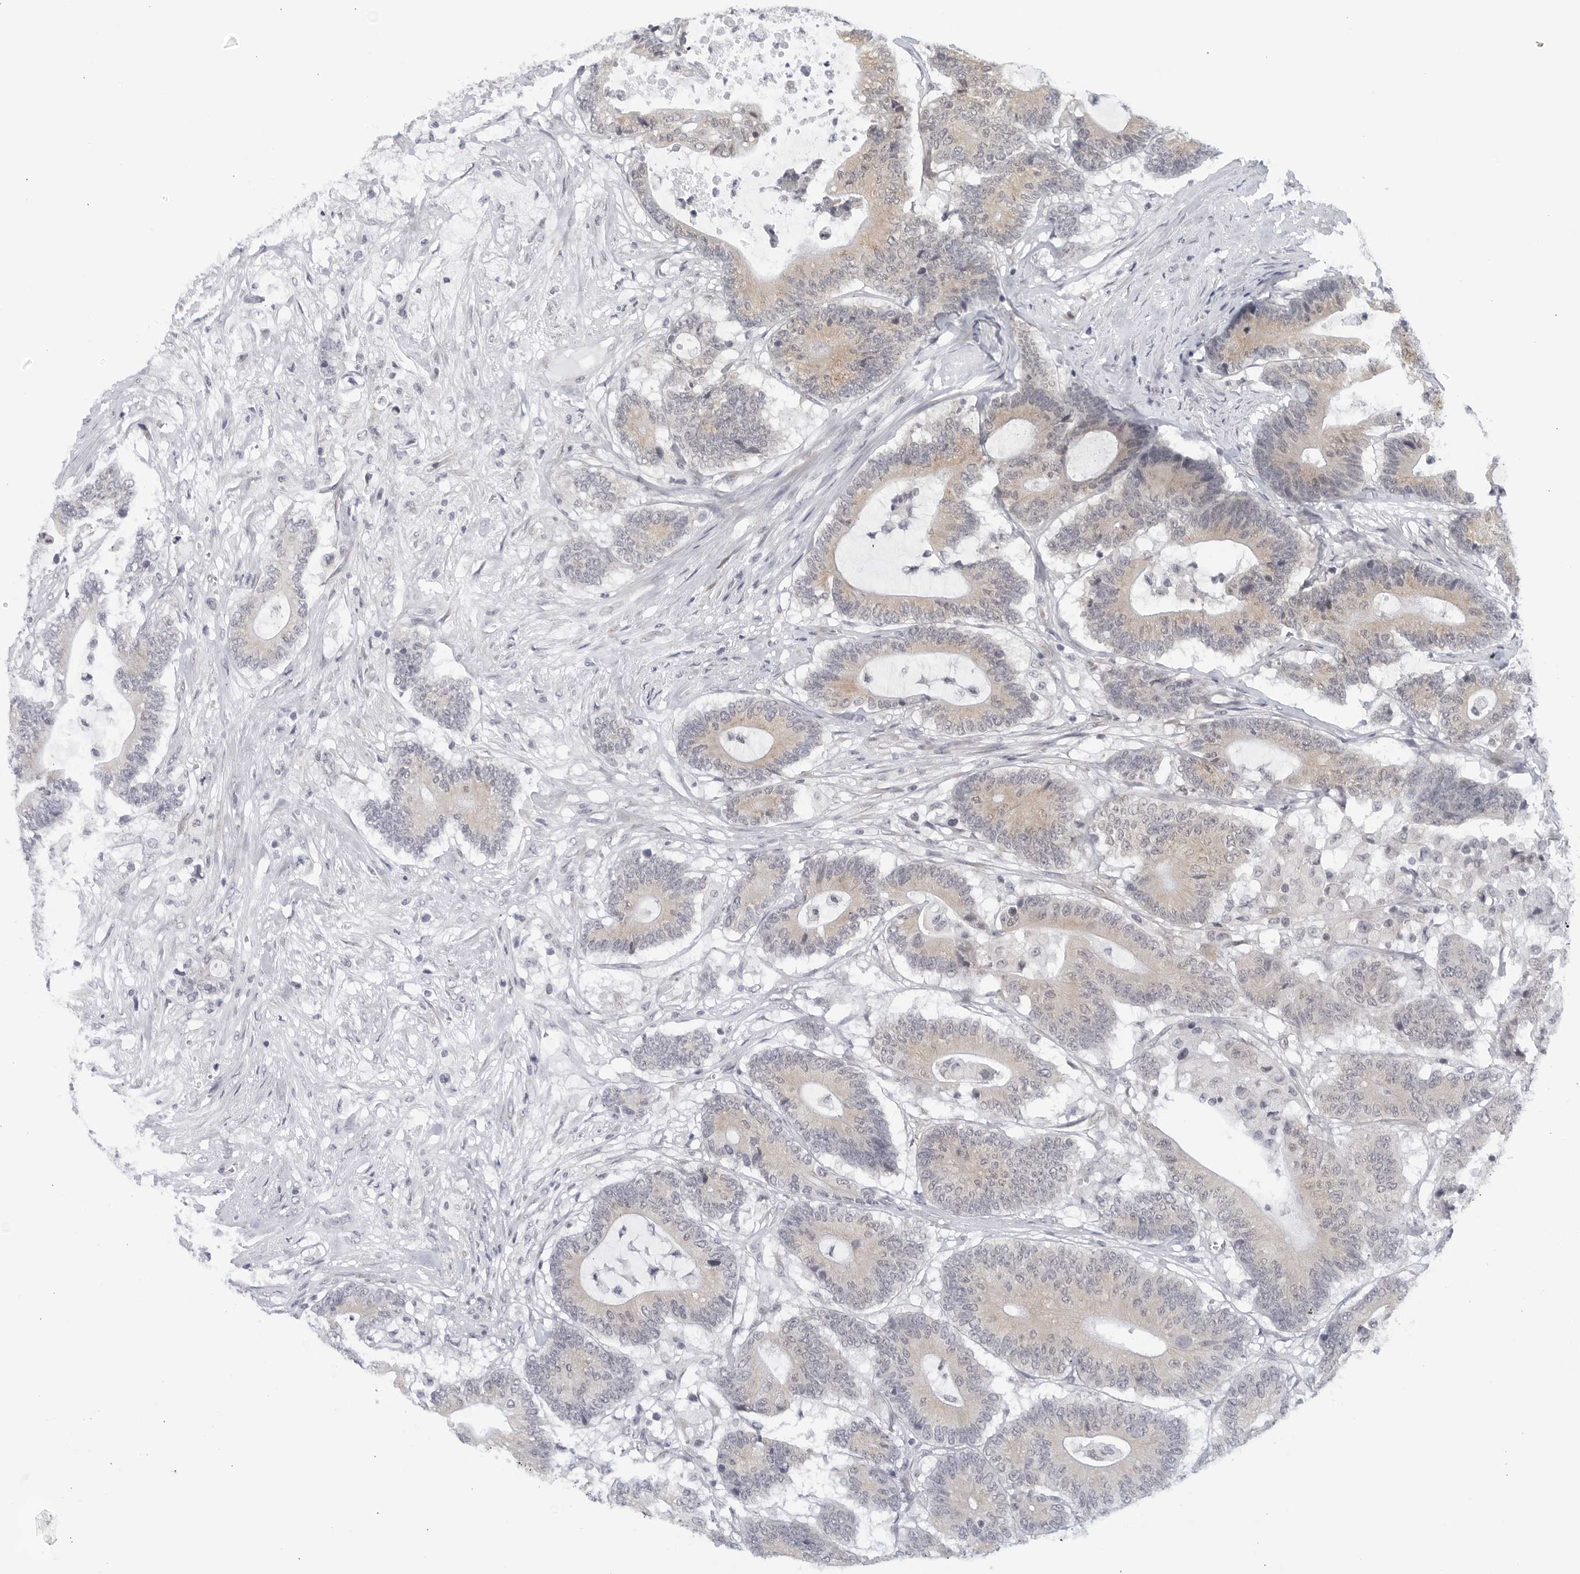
{"staining": {"intensity": "weak", "quantity": "25%-75%", "location": "cytoplasmic/membranous"}, "tissue": "colorectal cancer", "cell_type": "Tumor cells", "image_type": "cancer", "snomed": [{"axis": "morphology", "description": "Adenocarcinoma, NOS"}, {"axis": "topography", "description": "Colon"}], "caption": "DAB (3,3'-diaminobenzidine) immunohistochemical staining of human colorectal adenocarcinoma exhibits weak cytoplasmic/membranous protein expression in about 25%-75% of tumor cells. (DAB IHC with brightfield microscopy, high magnification).", "gene": "WDTC1", "patient": {"sex": "female", "age": 84}}